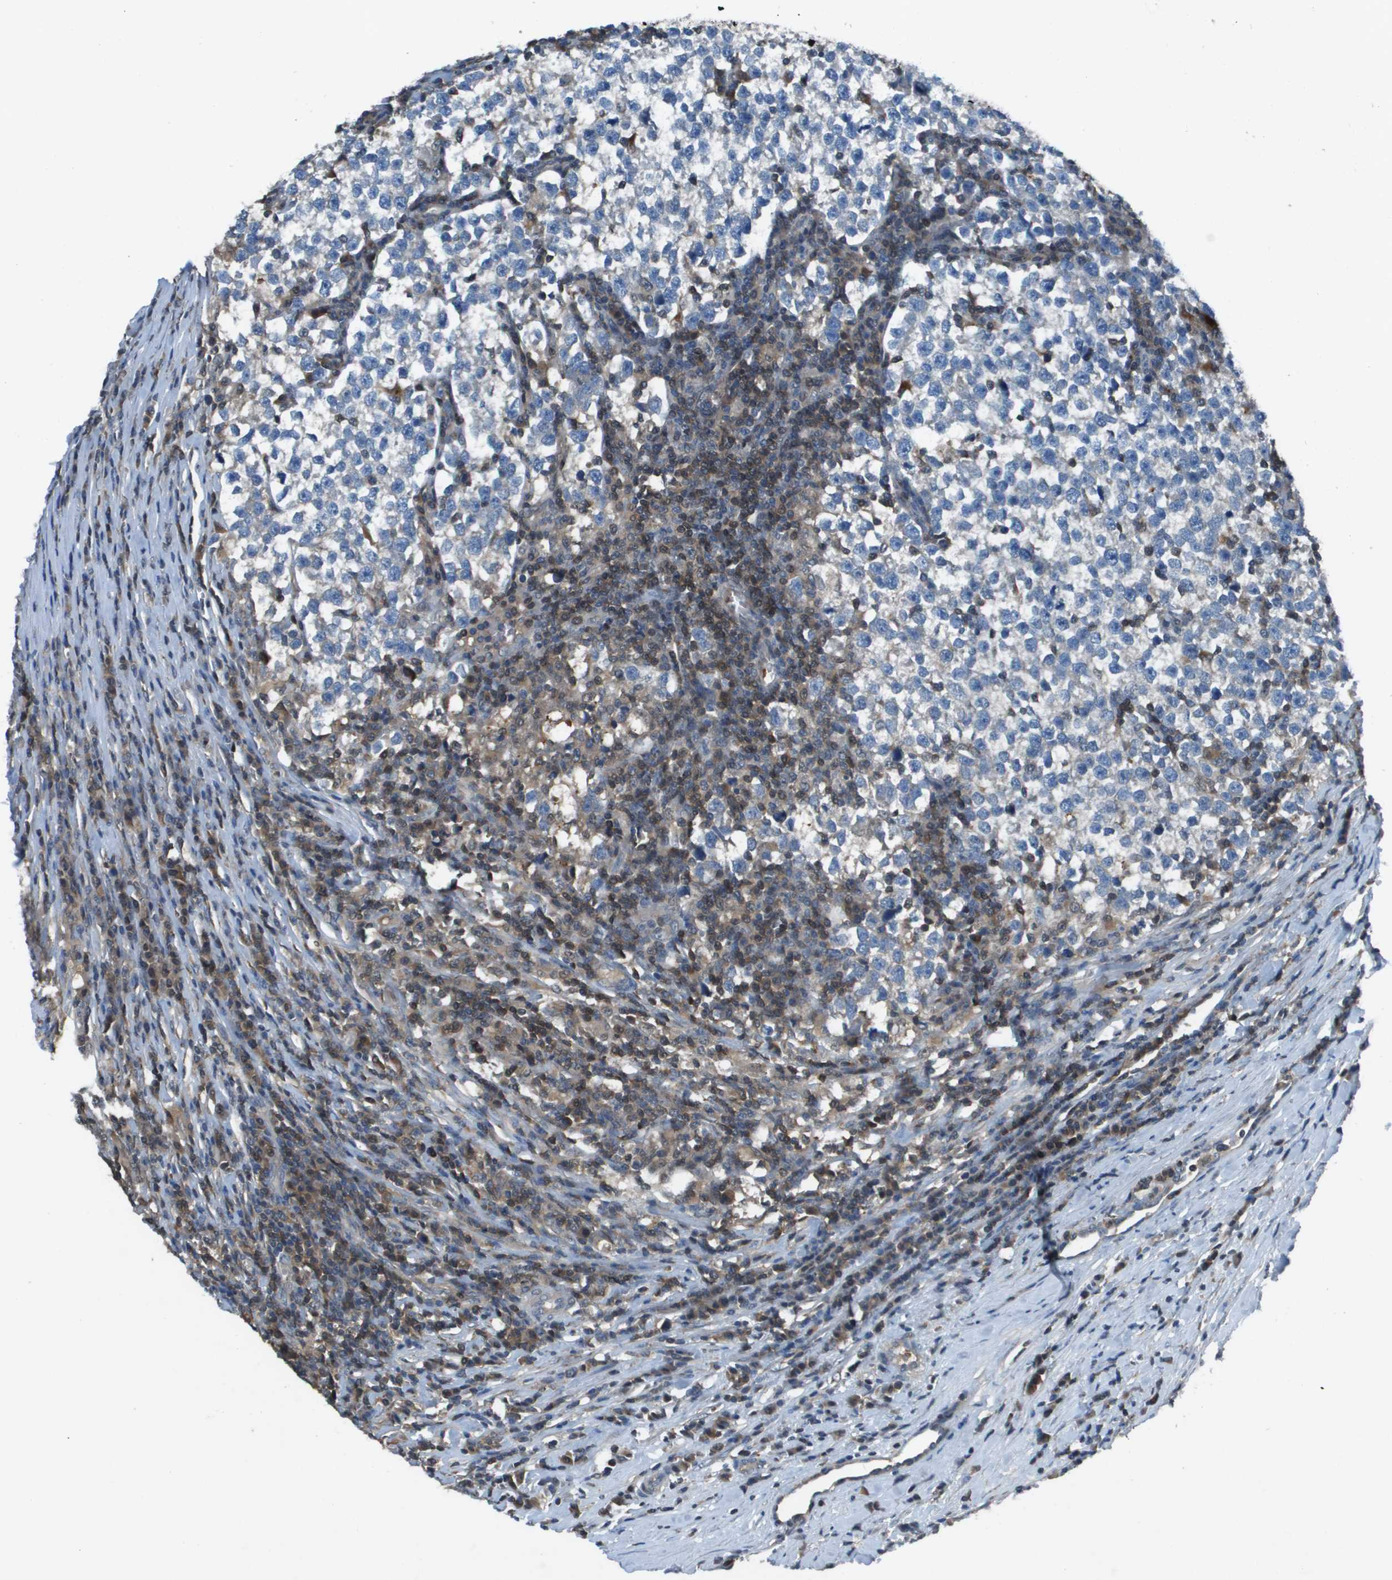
{"staining": {"intensity": "negative", "quantity": "none", "location": "none"}, "tissue": "testis cancer", "cell_type": "Tumor cells", "image_type": "cancer", "snomed": [{"axis": "morphology", "description": "Normal tissue, NOS"}, {"axis": "morphology", "description": "Seminoma, NOS"}, {"axis": "topography", "description": "Testis"}], "caption": "Testis cancer (seminoma) was stained to show a protein in brown. There is no significant positivity in tumor cells. The staining is performed using DAB brown chromogen with nuclei counter-stained in using hematoxylin.", "gene": "CAMK4", "patient": {"sex": "male", "age": 43}}